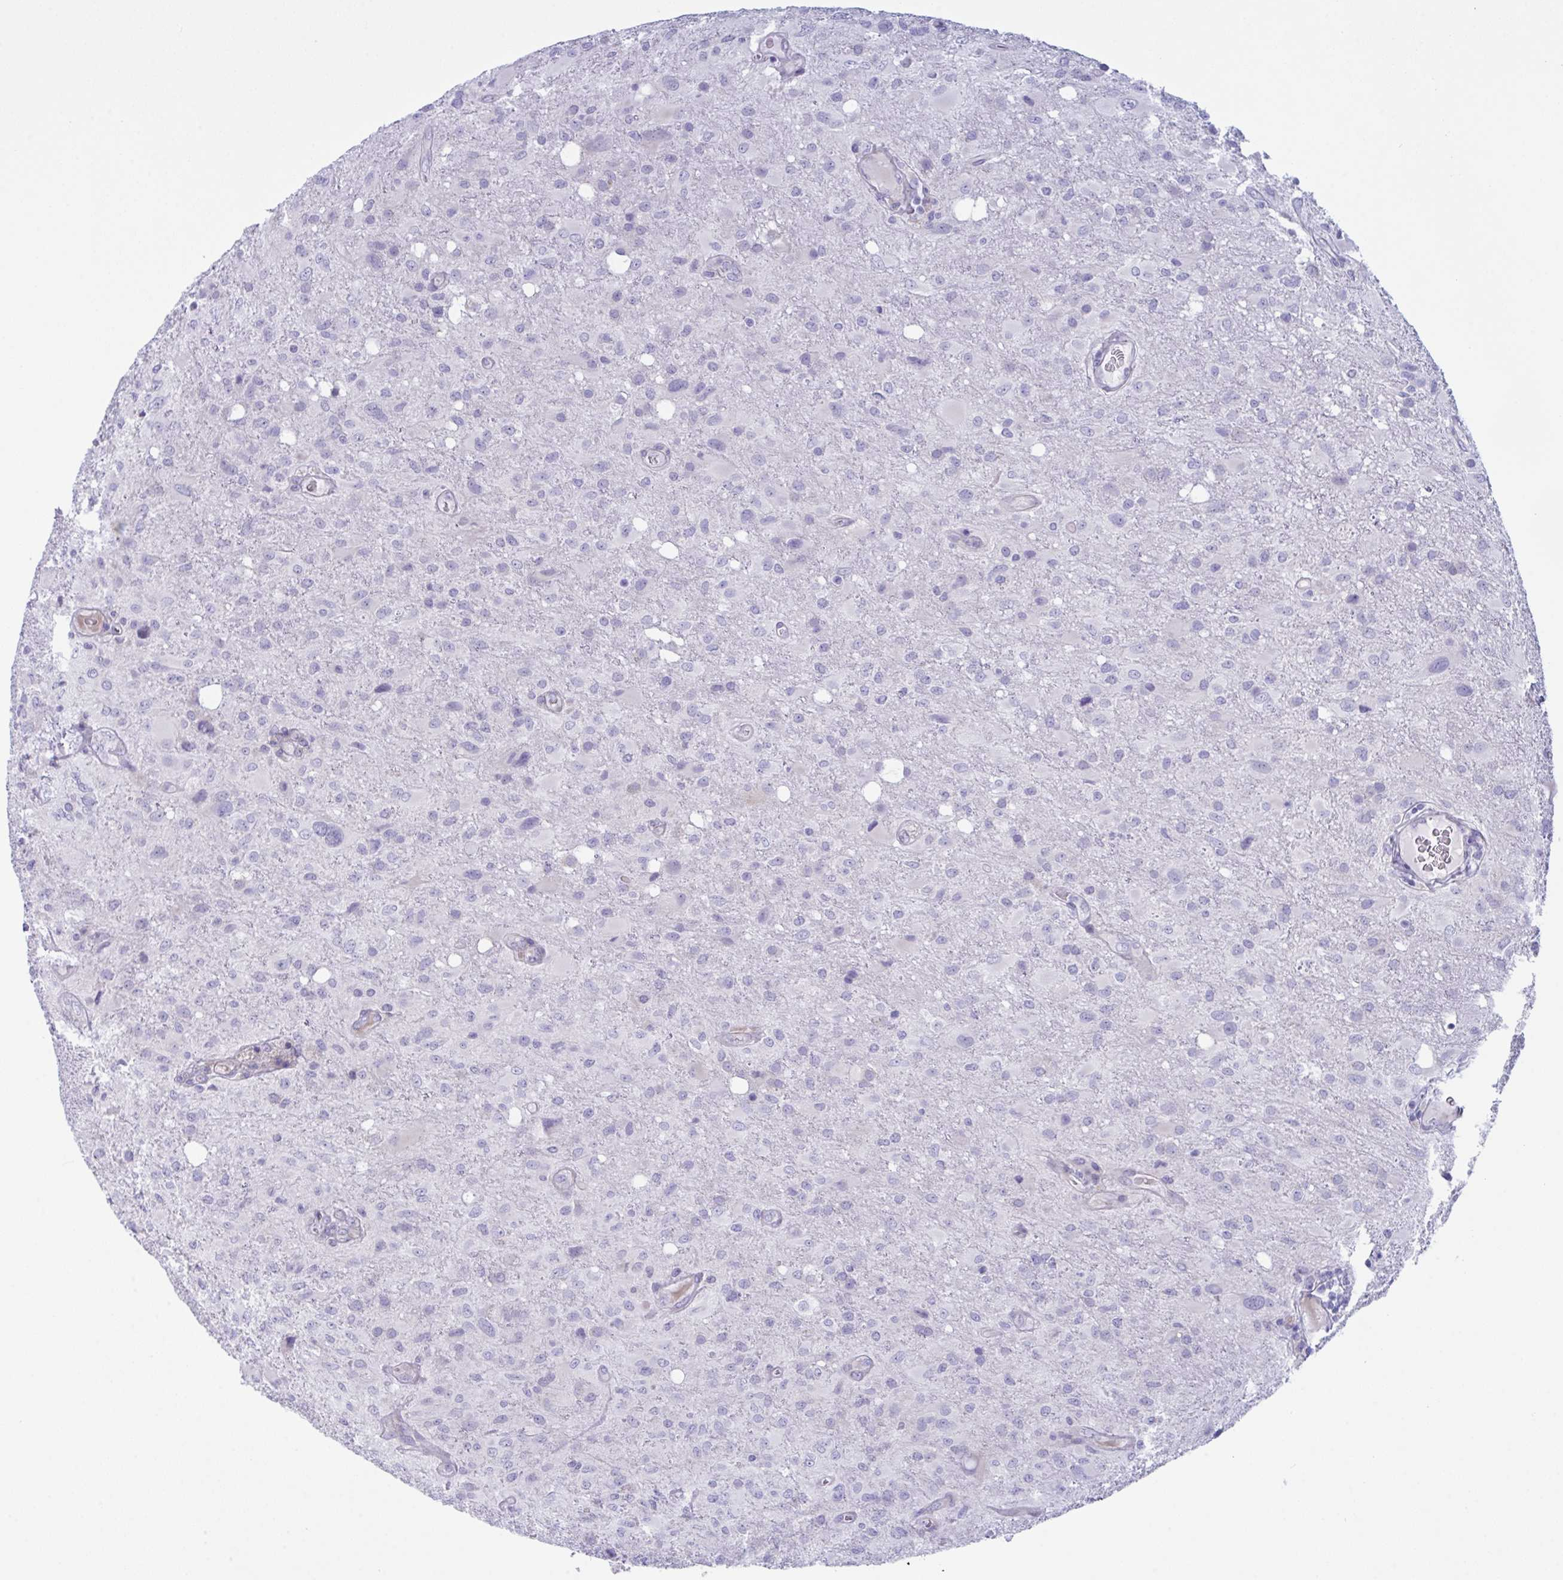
{"staining": {"intensity": "negative", "quantity": "none", "location": "none"}, "tissue": "glioma", "cell_type": "Tumor cells", "image_type": "cancer", "snomed": [{"axis": "morphology", "description": "Glioma, malignant, High grade"}, {"axis": "topography", "description": "Brain"}], "caption": "Immunohistochemistry (IHC) of glioma shows no positivity in tumor cells.", "gene": "ZNF684", "patient": {"sex": "male", "age": 53}}